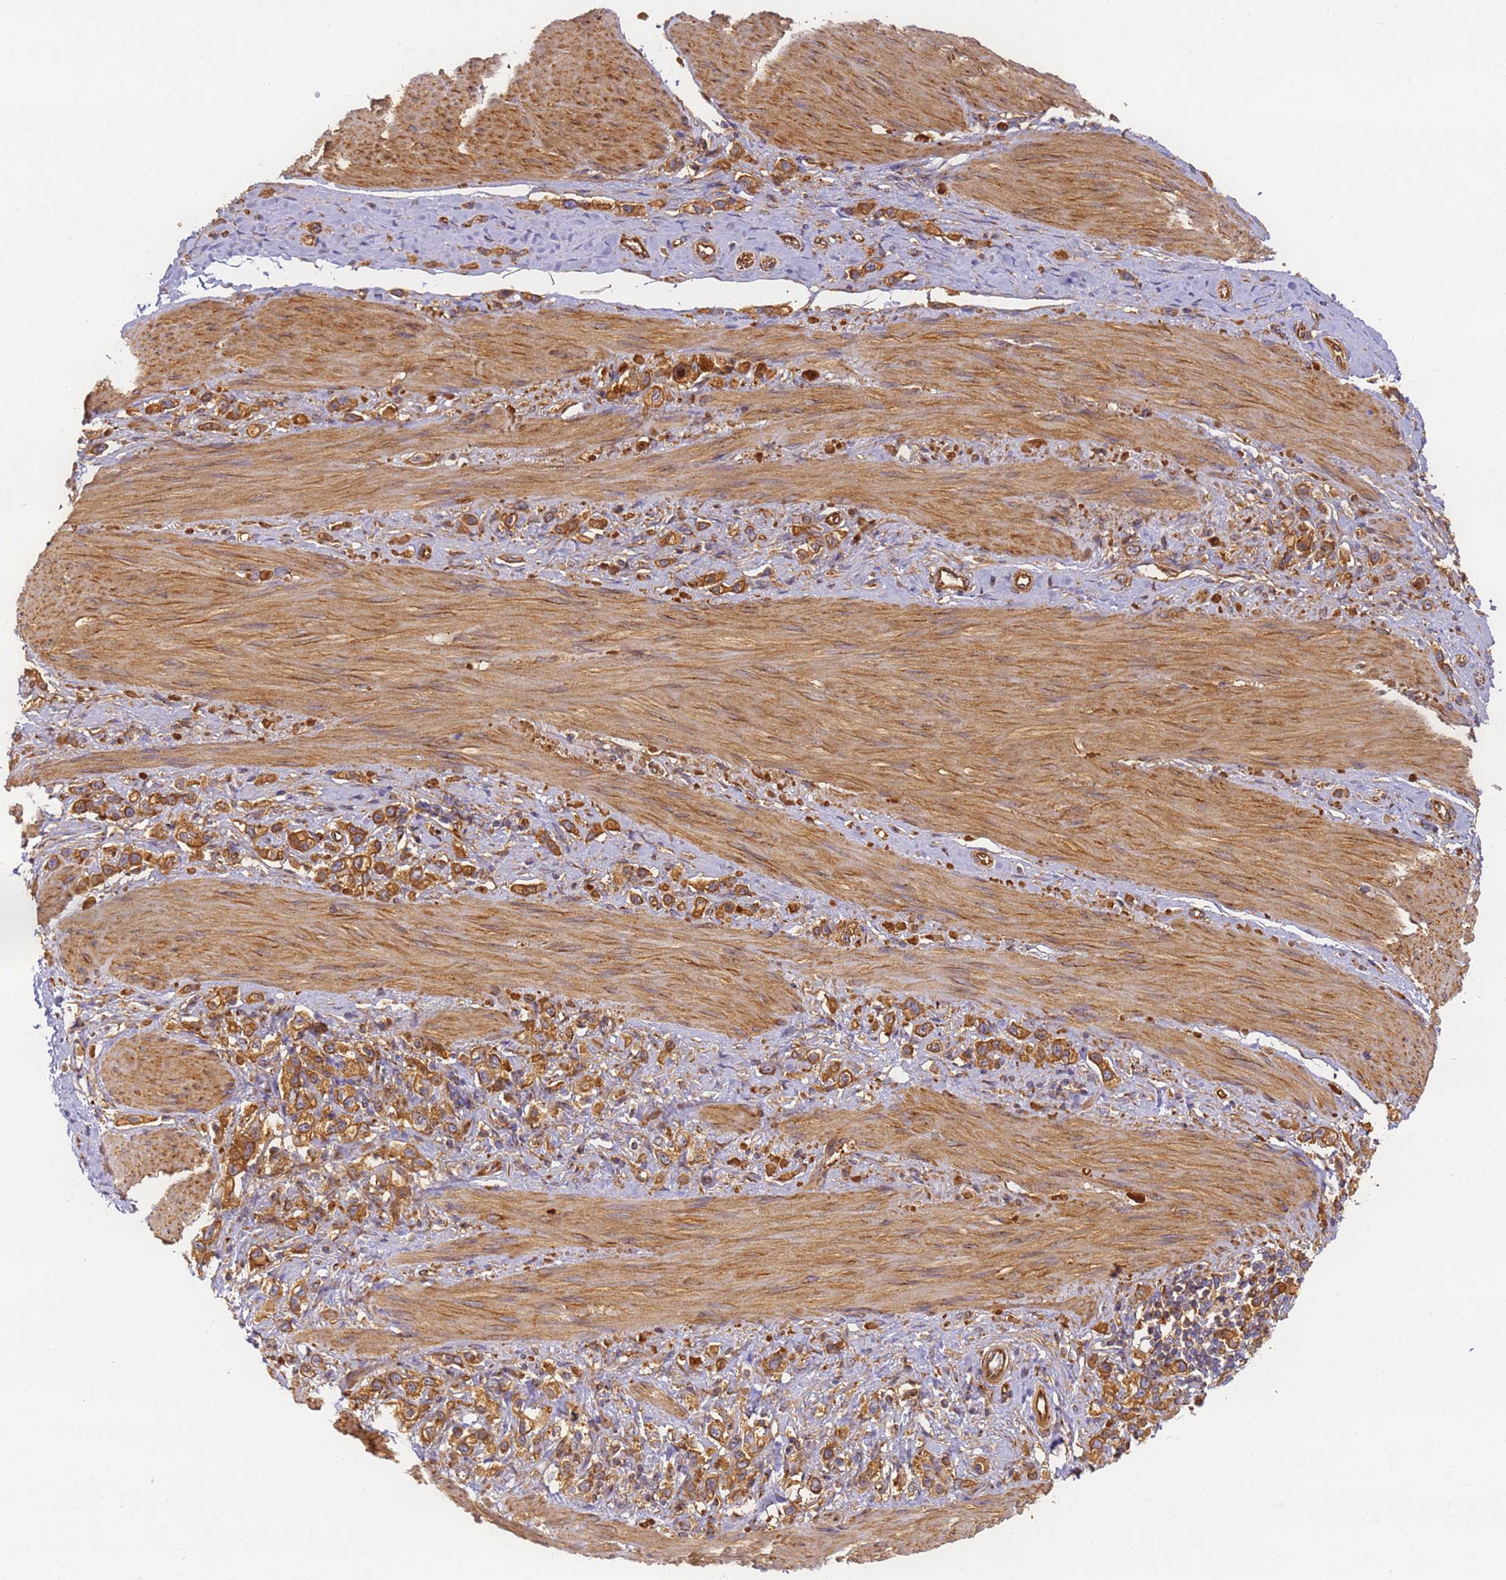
{"staining": {"intensity": "strong", "quantity": ">75%", "location": "cytoplasmic/membranous"}, "tissue": "stomach cancer", "cell_type": "Tumor cells", "image_type": "cancer", "snomed": [{"axis": "morphology", "description": "Adenocarcinoma, NOS"}, {"axis": "topography", "description": "Stomach"}], "caption": "Adenocarcinoma (stomach) was stained to show a protein in brown. There is high levels of strong cytoplasmic/membranous positivity in approximately >75% of tumor cells. (DAB IHC, brown staining for protein, blue staining for nuclei).", "gene": "DYNC1I2", "patient": {"sex": "female", "age": 65}}